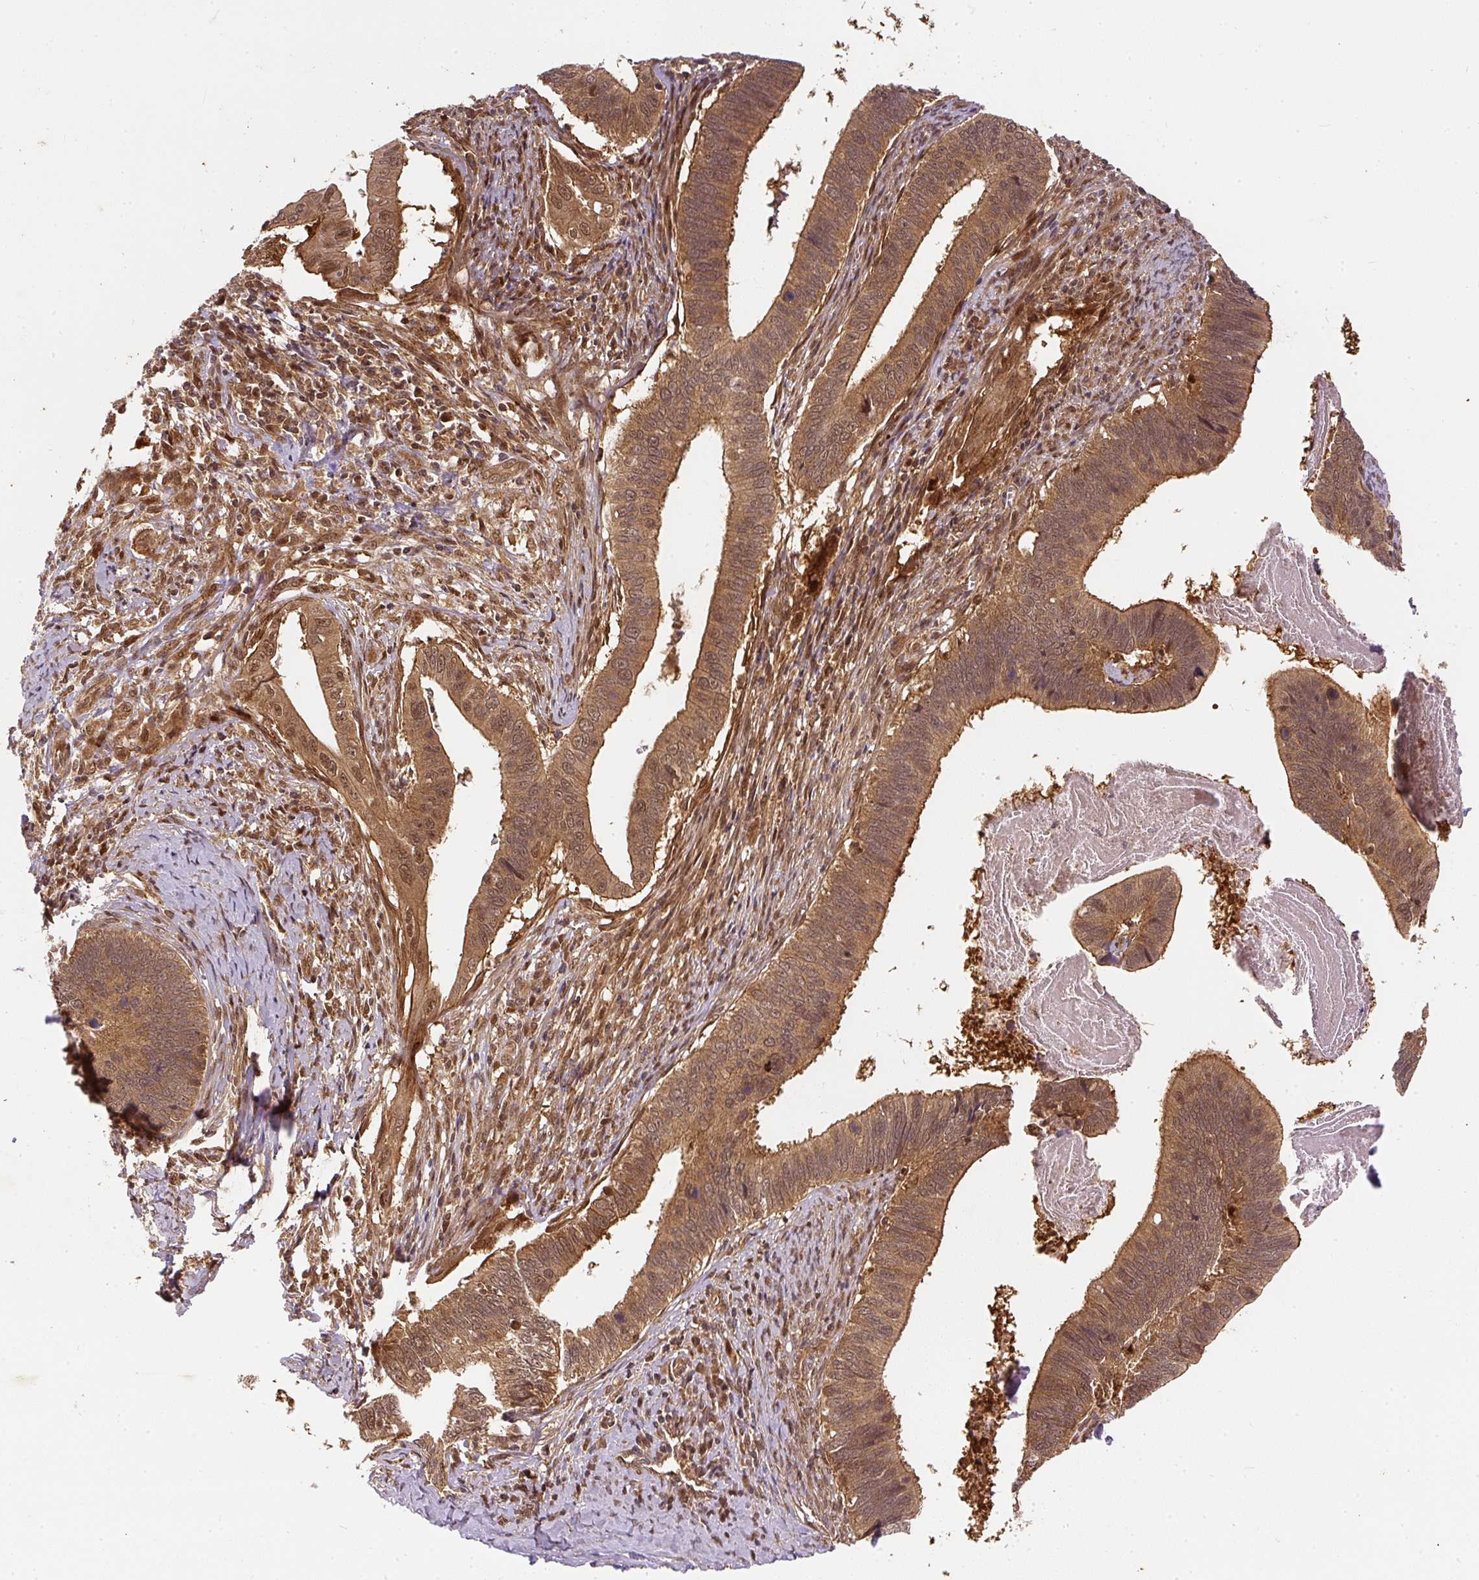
{"staining": {"intensity": "moderate", "quantity": ">75%", "location": "cytoplasmic/membranous,nuclear"}, "tissue": "cervical cancer", "cell_type": "Tumor cells", "image_type": "cancer", "snomed": [{"axis": "morphology", "description": "Adenocarcinoma, NOS"}, {"axis": "topography", "description": "Cervix"}], "caption": "The histopathology image demonstrates staining of cervical cancer, revealing moderate cytoplasmic/membranous and nuclear protein staining (brown color) within tumor cells. The staining is performed using DAB (3,3'-diaminobenzidine) brown chromogen to label protein expression. The nuclei are counter-stained blue using hematoxylin.", "gene": "PSMD1", "patient": {"sex": "female", "age": 42}}